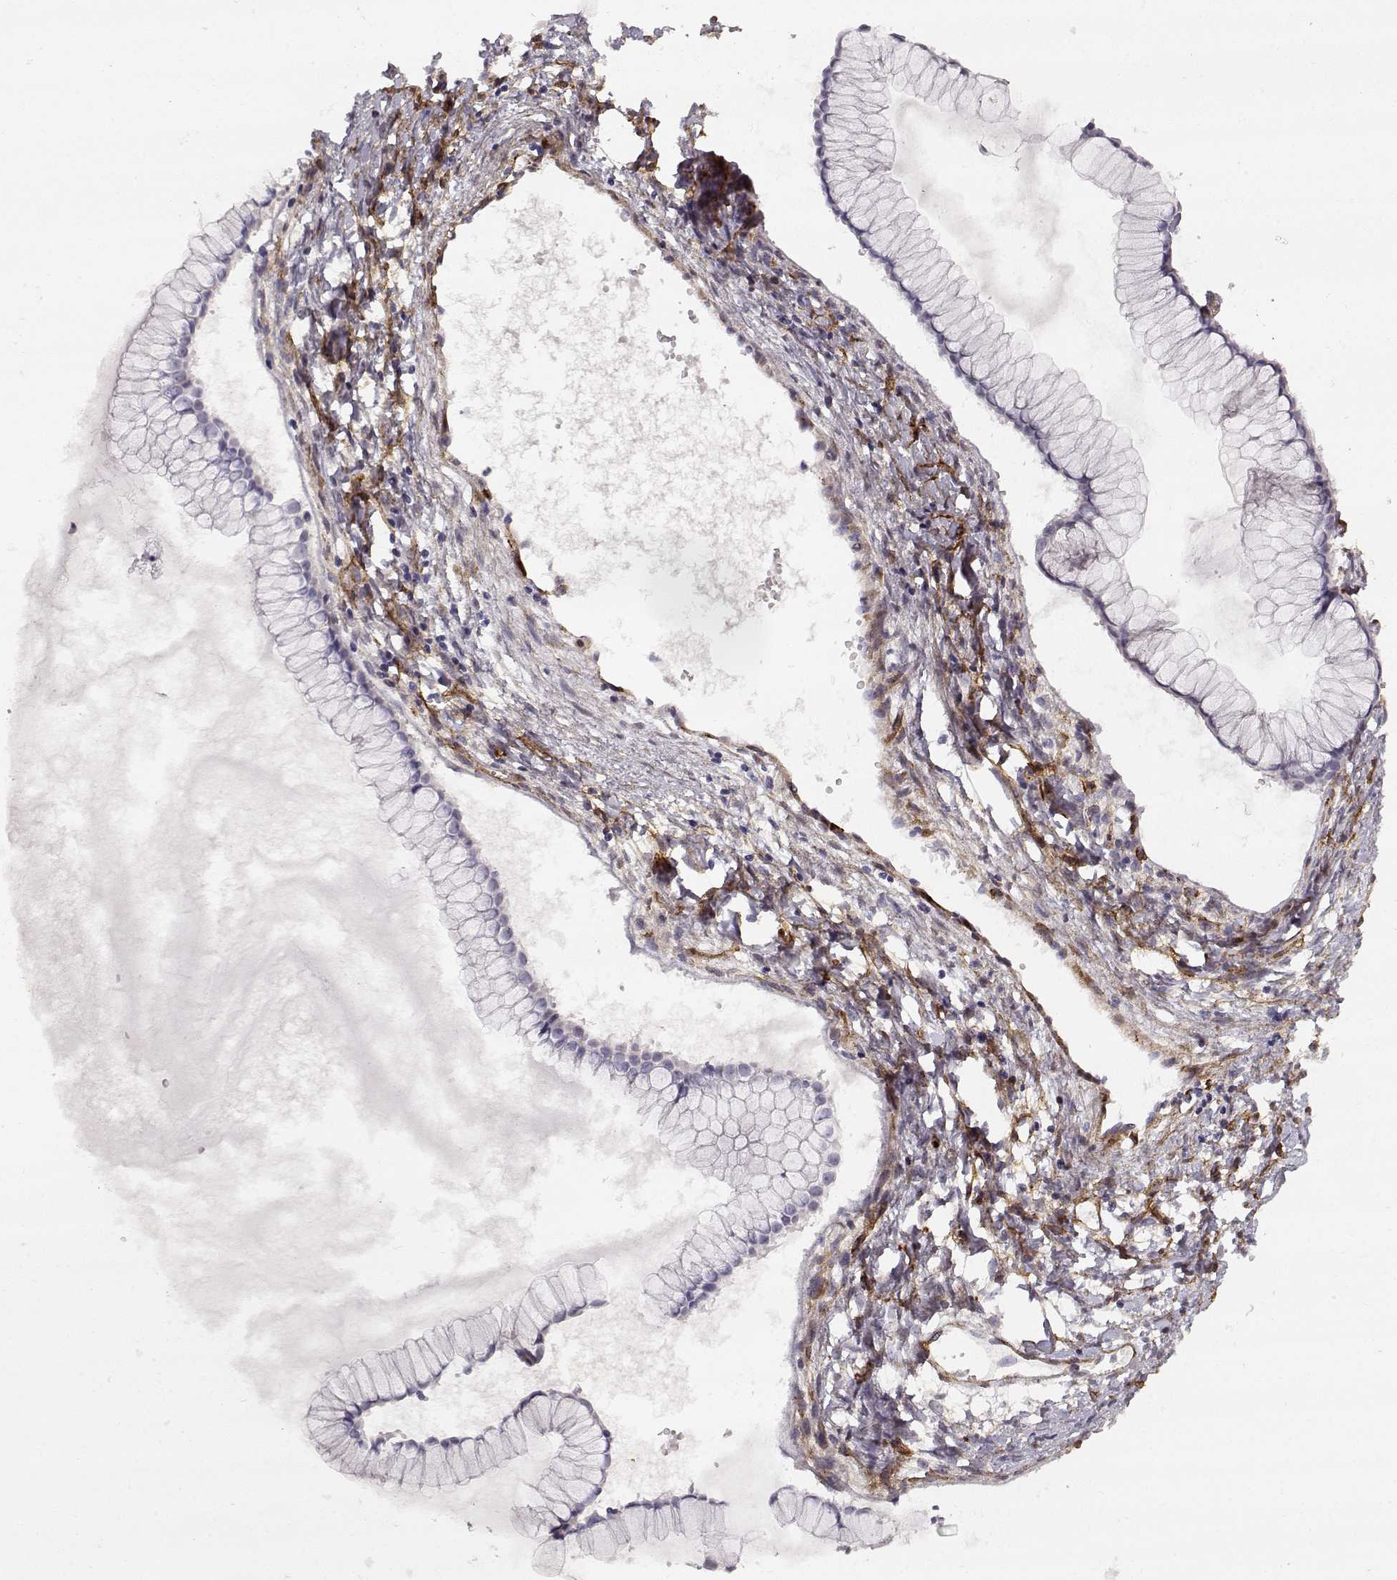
{"staining": {"intensity": "negative", "quantity": "none", "location": "none"}, "tissue": "ovarian cancer", "cell_type": "Tumor cells", "image_type": "cancer", "snomed": [{"axis": "morphology", "description": "Cystadenocarcinoma, mucinous, NOS"}, {"axis": "topography", "description": "Ovary"}], "caption": "Ovarian cancer (mucinous cystadenocarcinoma) stained for a protein using immunohistochemistry (IHC) shows no expression tumor cells.", "gene": "LAMC1", "patient": {"sex": "female", "age": 41}}